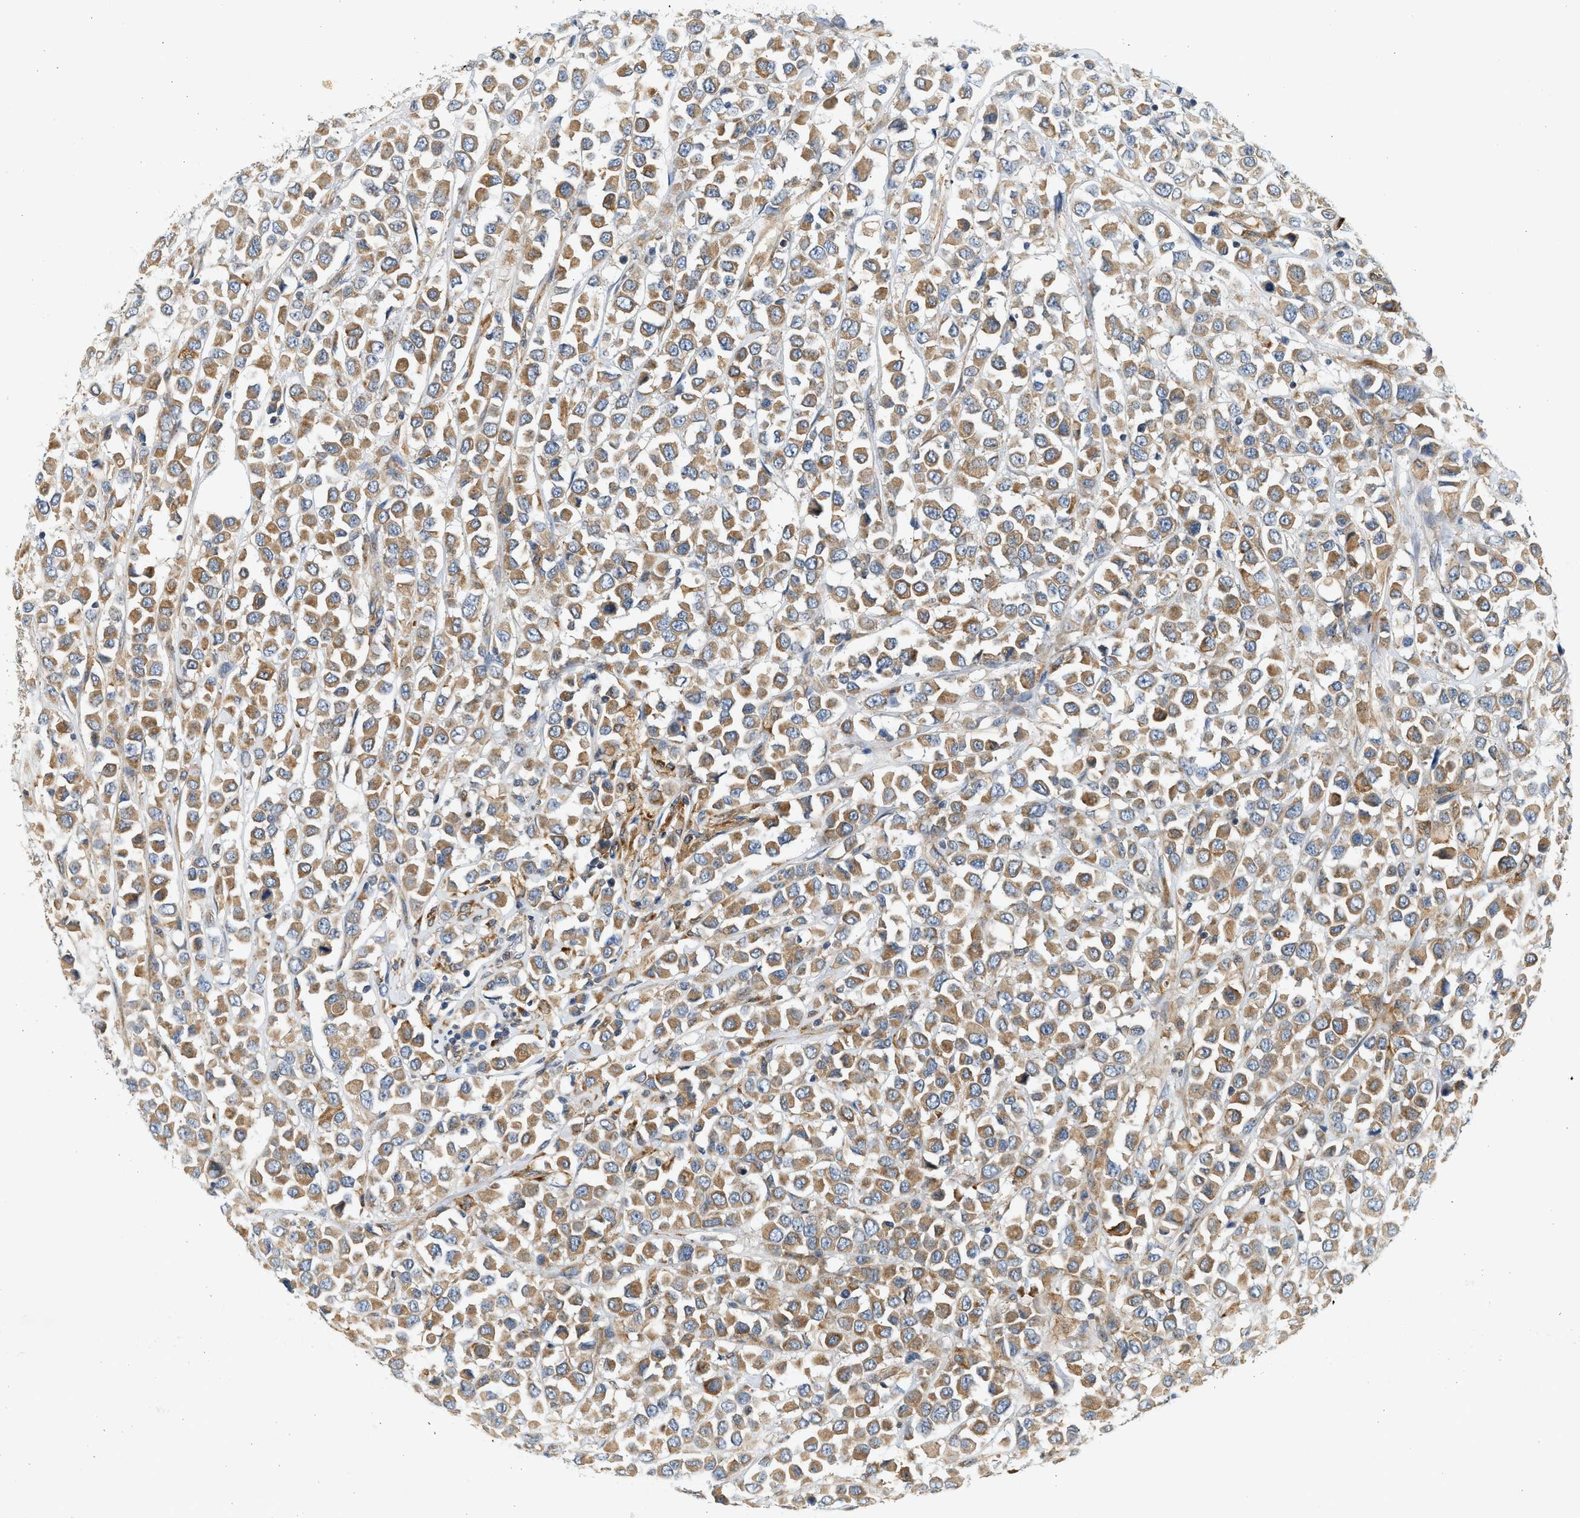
{"staining": {"intensity": "moderate", "quantity": ">75%", "location": "cytoplasmic/membranous"}, "tissue": "breast cancer", "cell_type": "Tumor cells", "image_type": "cancer", "snomed": [{"axis": "morphology", "description": "Duct carcinoma"}, {"axis": "topography", "description": "Breast"}], "caption": "This is an image of immunohistochemistry (IHC) staining of breast cancer (infiltrating ductal carcinoma), which shows moderate positivity in the cytoplasmic/membranous of tumor cells.", "gene": "KDELR2", "patient": {"sex": "female", "age": 61}}